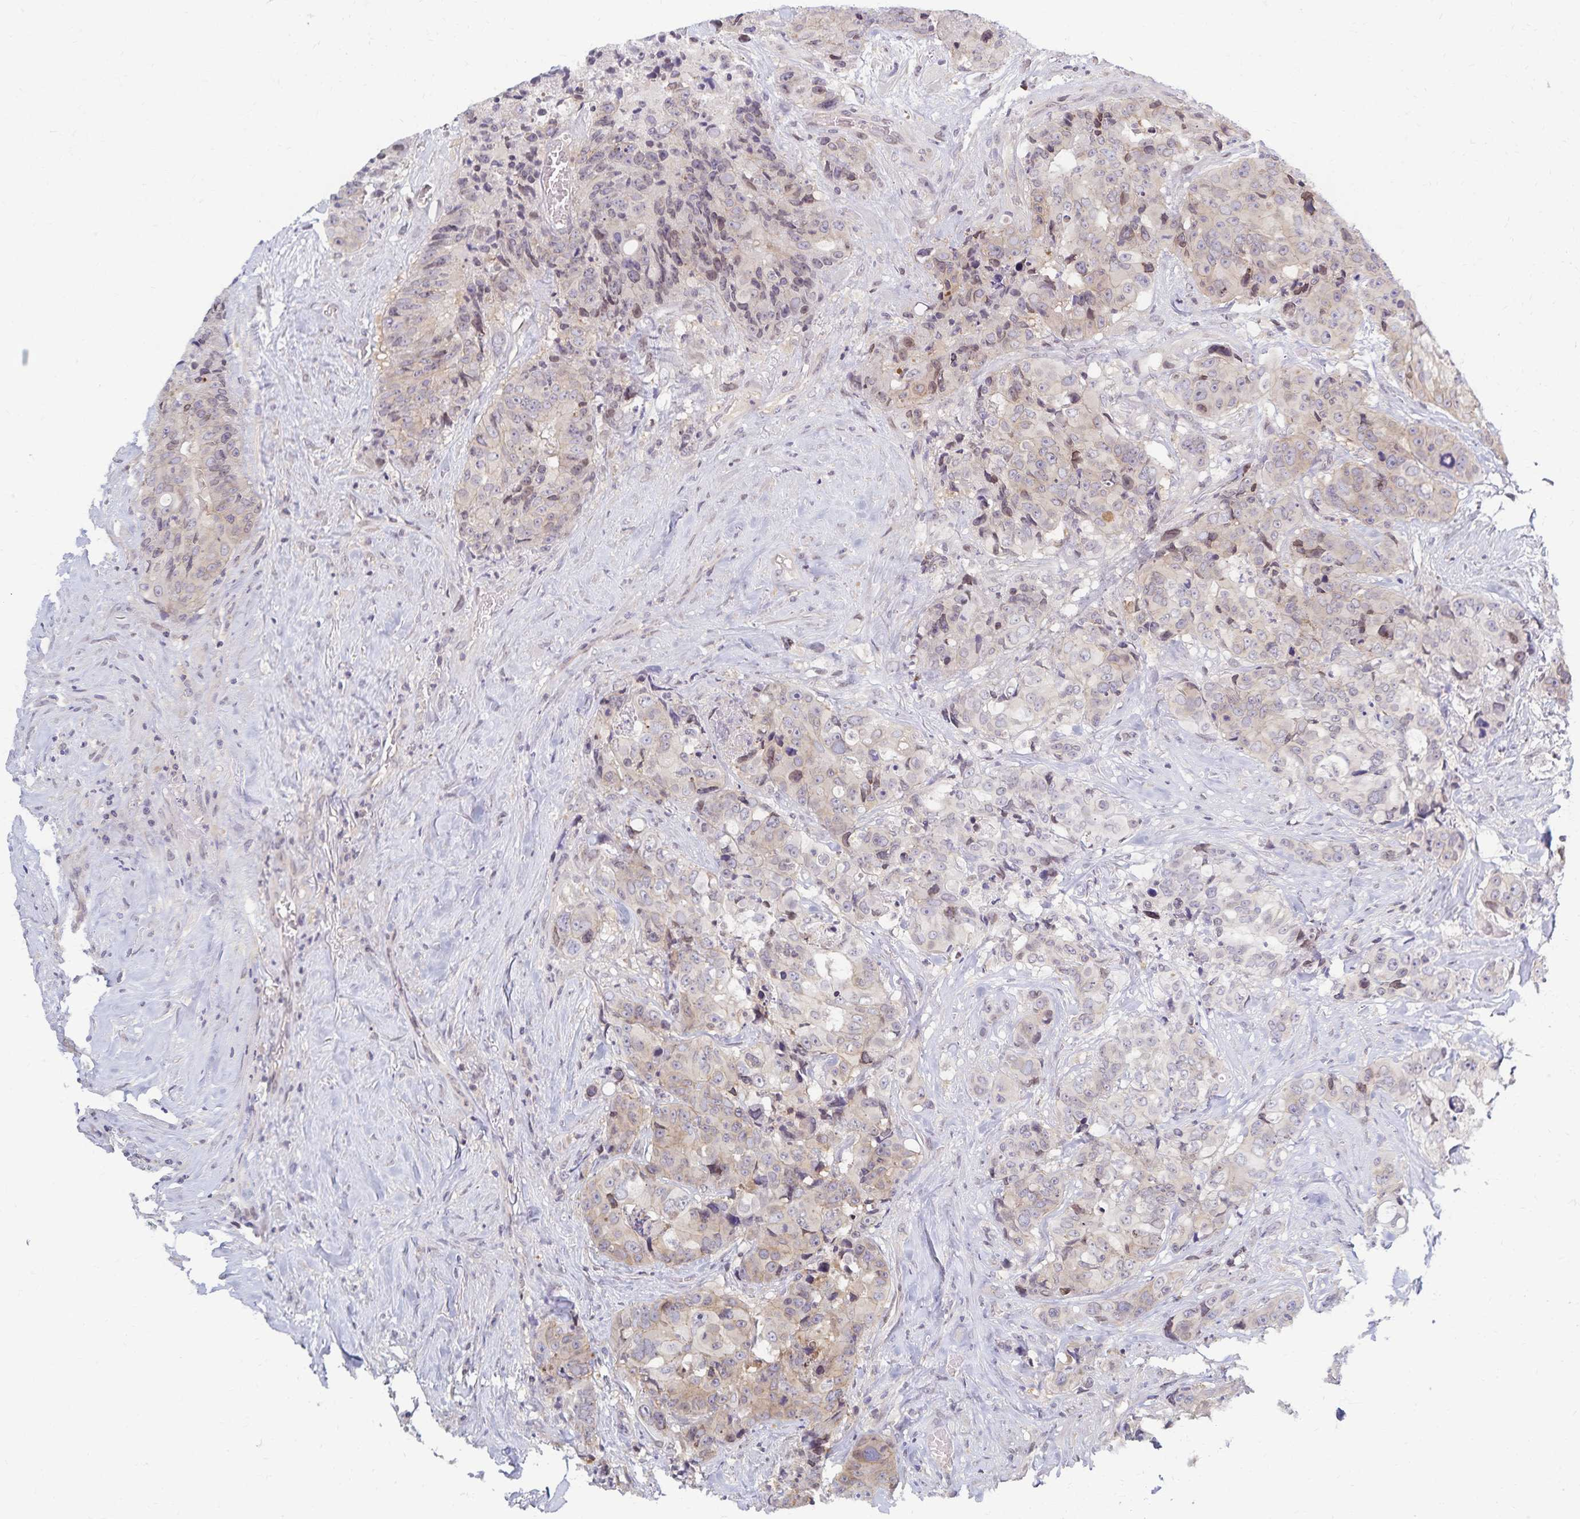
{"staining": {"intensity": "weak", "quantity": "25%-75%", "location": "cytoplasmic/membranous,nuclear"}, "tissue": "colorectal cancer", "cell_type": "Tumor cells", "image_type": "cancer", "snomed": [{"axis": "morphology", "description": "Adenocarcinoma, NOS"}, {"axis": "topography", "description": "Rectum"}], "caption": "DAB (3,3'-diaminobenzidine) immunohistochemical staining of human colorectal cancer displays weak cytoplasmic/membranous and nuclear protein positivity in approximately 25%-75% of tumor cells.", "gene": "RAB9B", "patient": {"sex": "female", "age": 62}}